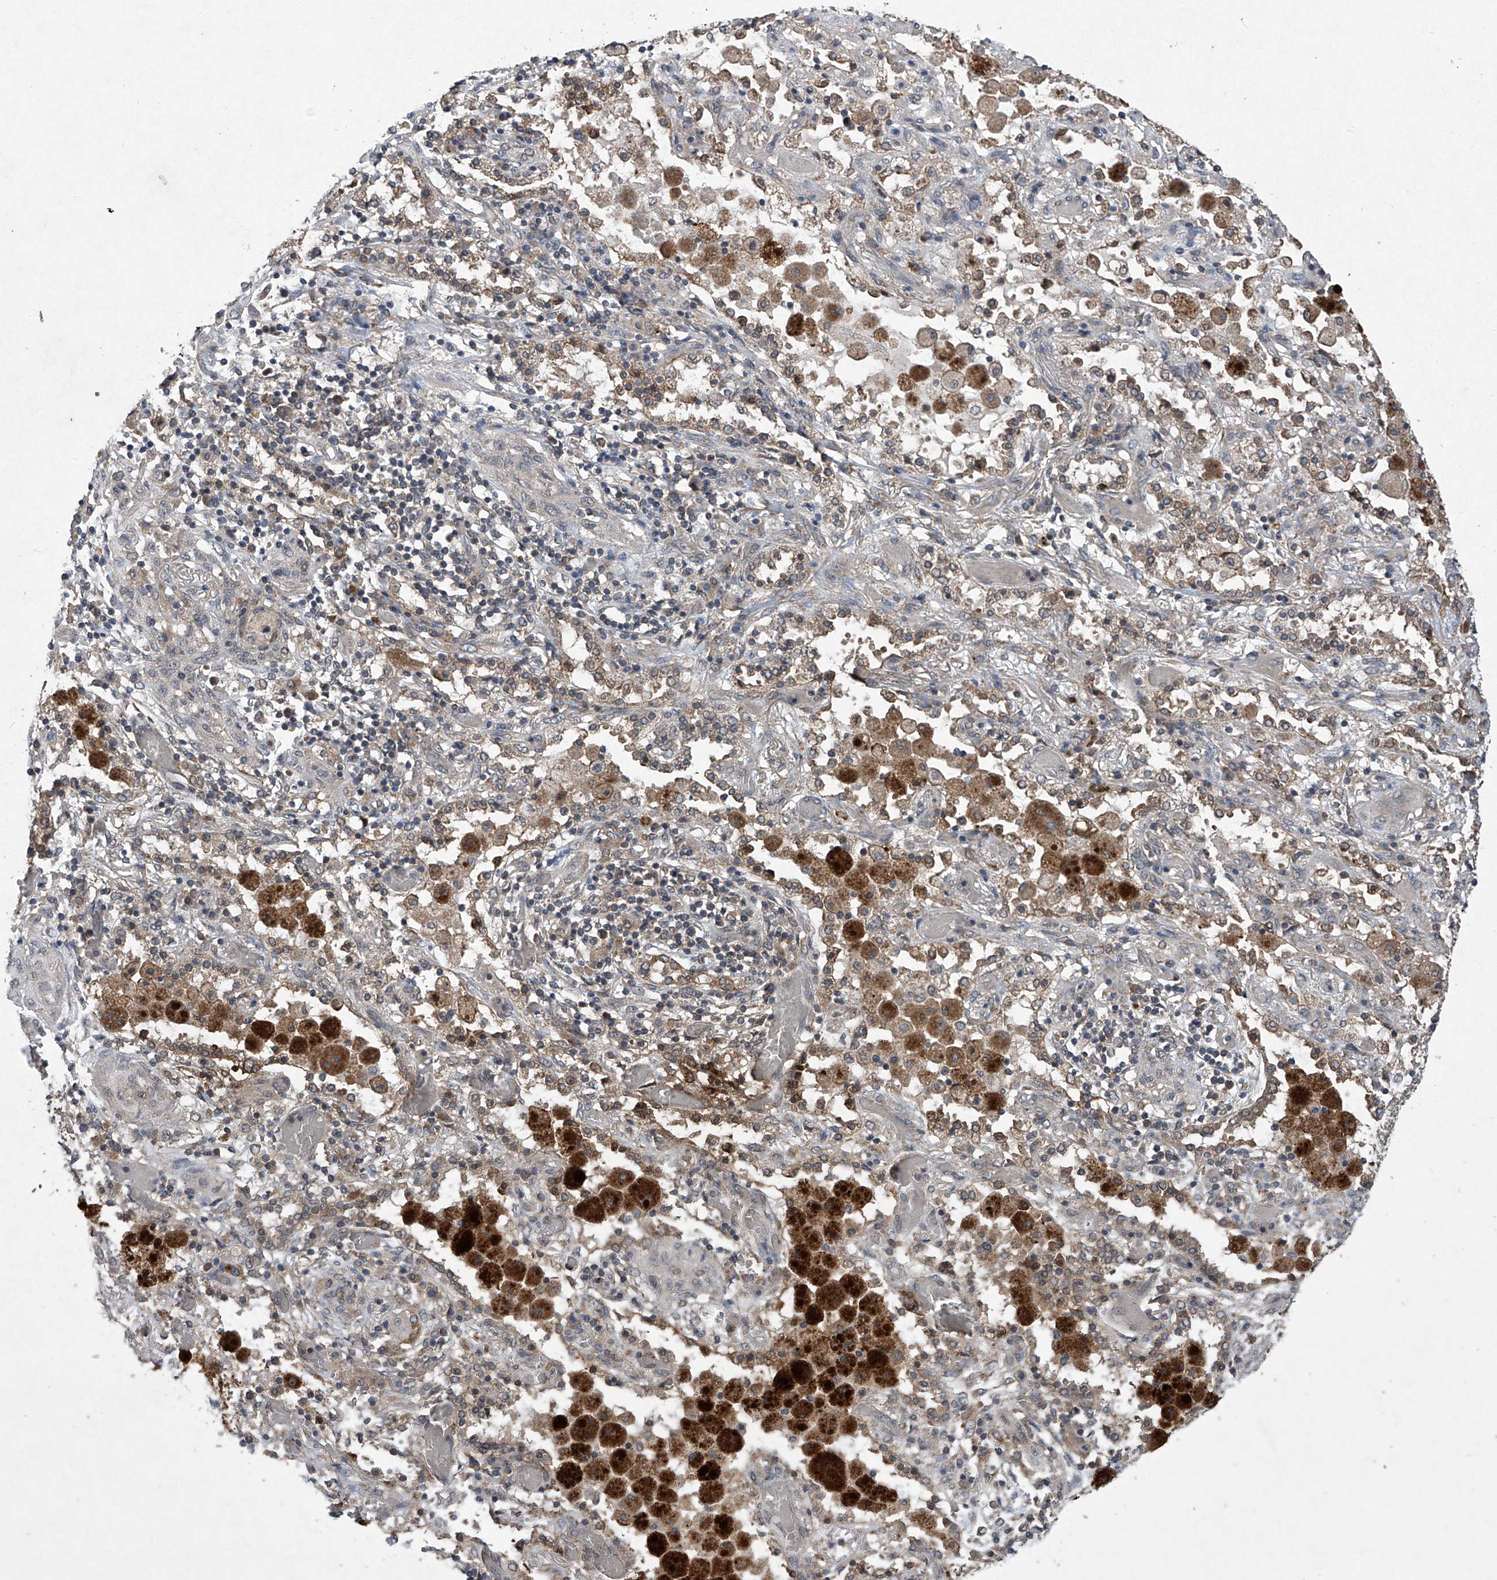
{"staining": {"intensity": "weak", "quantity": "<25%", "location": "cytoplasmic/membranous"}, "tissue": "lung cancer", "cell_type": "Tumor cells", "image_type": "cancer", "snomed": [{"axis": "morphology", "description": "Squamous cell carcinoma, NOS"}, {"axis": "topography", "description": "Lung"}], "caption": "DAB immunohistochemical staining of lung cancer (squamous cell carcinoma) exhibits no significant staining in tumor cells. (DAB (3,3'-diaminobenzidine) immunohistochemistry, high magnification).", "gene": "SUMF2", "patient": {"sex": "female", "age": 47}}